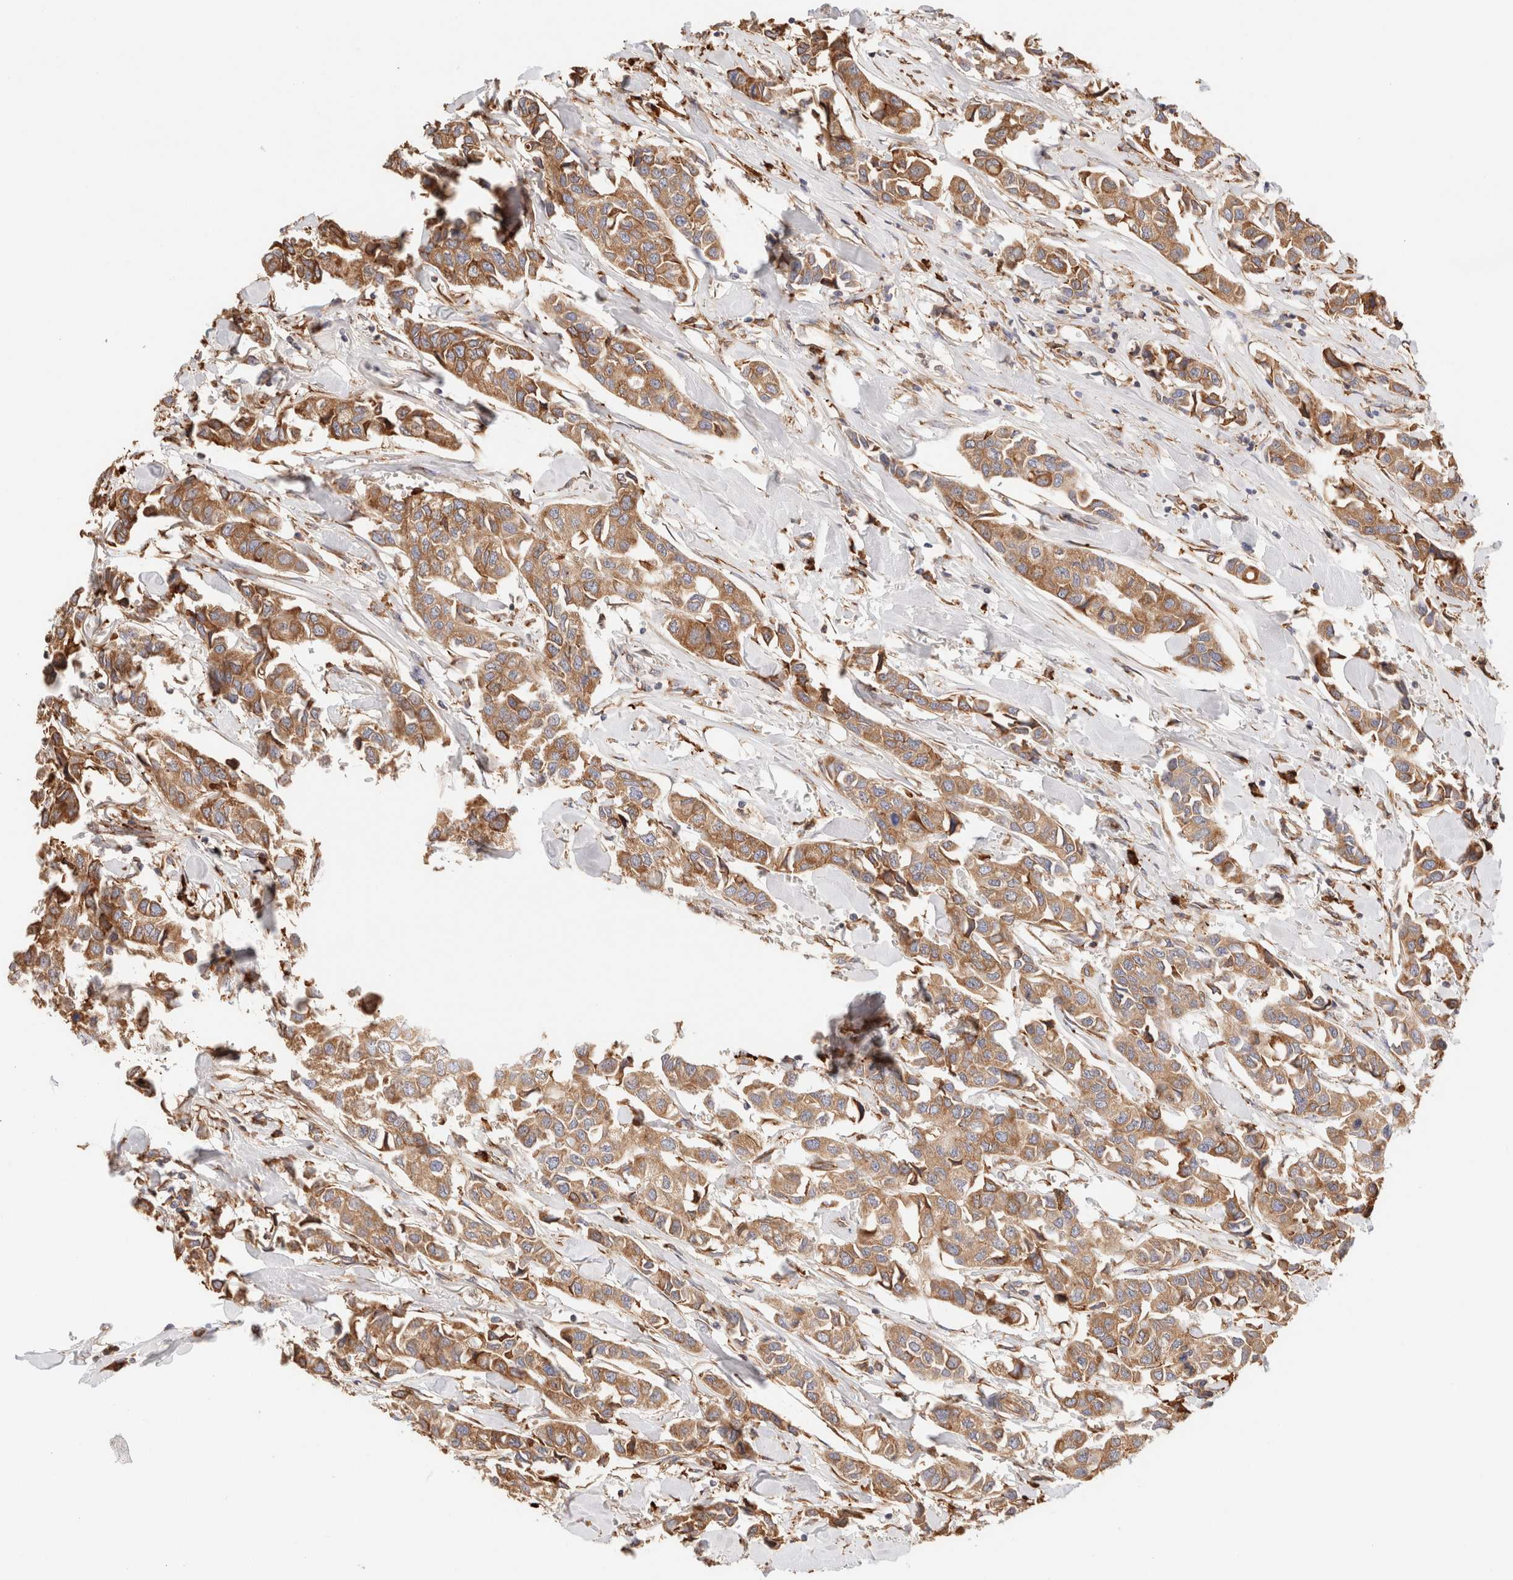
{"staining": {"intensity": "moderate", "quantity": ">75%", "location": "cytoplasmic/membranous"}, "tissue": "breast cancer", "cell_type": "Tumor cells", "image_type": "cancer", "snomed": [{"axis": "morphology", "description": "Duct carcinoma"}, {"axis": "topography", "description": "Breast"}], "caption": "Immunohistochemistry image of neoplastic tissue: breast infiltrating ductal carcinoma stained using IHC demonstrates medium levels of moderate protein expression localized specifically in the cytoplasmic/membranous of tumor cells, appearing as a cytoplasmic/membranous brown color.", "gene": "FER", "patient": {"sex": "female", "age": 80}}